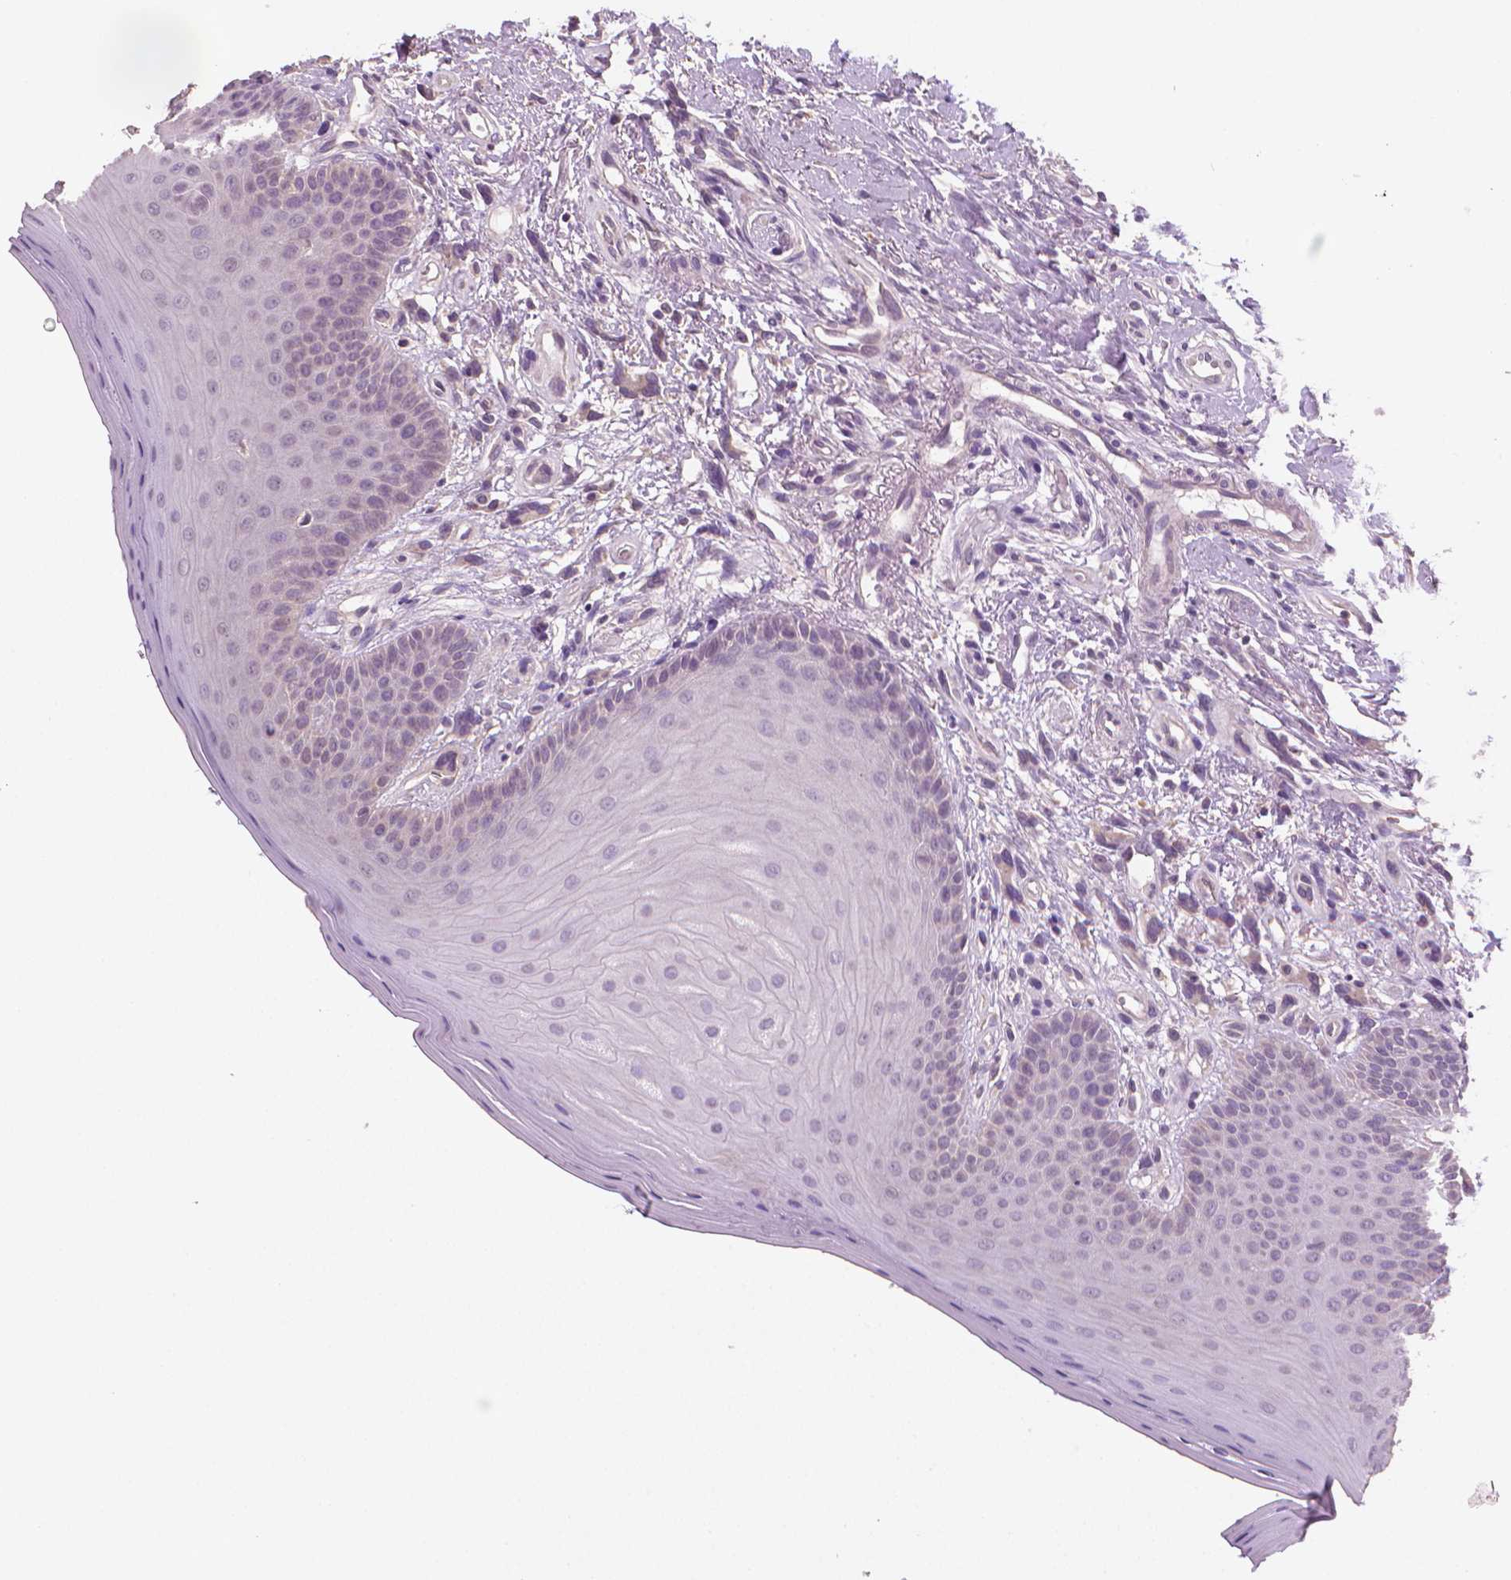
{"staining": {"intensity": "negative", "quantity": "none", "location": "none"}, "tissue": "oral mucosa", "cell_type": "Squamous epithelial cells", "image_type": "normal", "snomed": [{"axis": "morphology", "description": "Normal tissue, NOS"}, {"axis": "morphology", "description": "Normal morphology"}, {"axis": "topography", "description": "Oral tissue"}], "caption": "Immunohistochemistry of normal human oral mucosa displays no staining in squamous epithelial cells. (Immunohistochemistry (ihc), brightfield microscopy, high magnification).", "gene": "CATIP", "patient": {"sex": "female", "age": 76}}